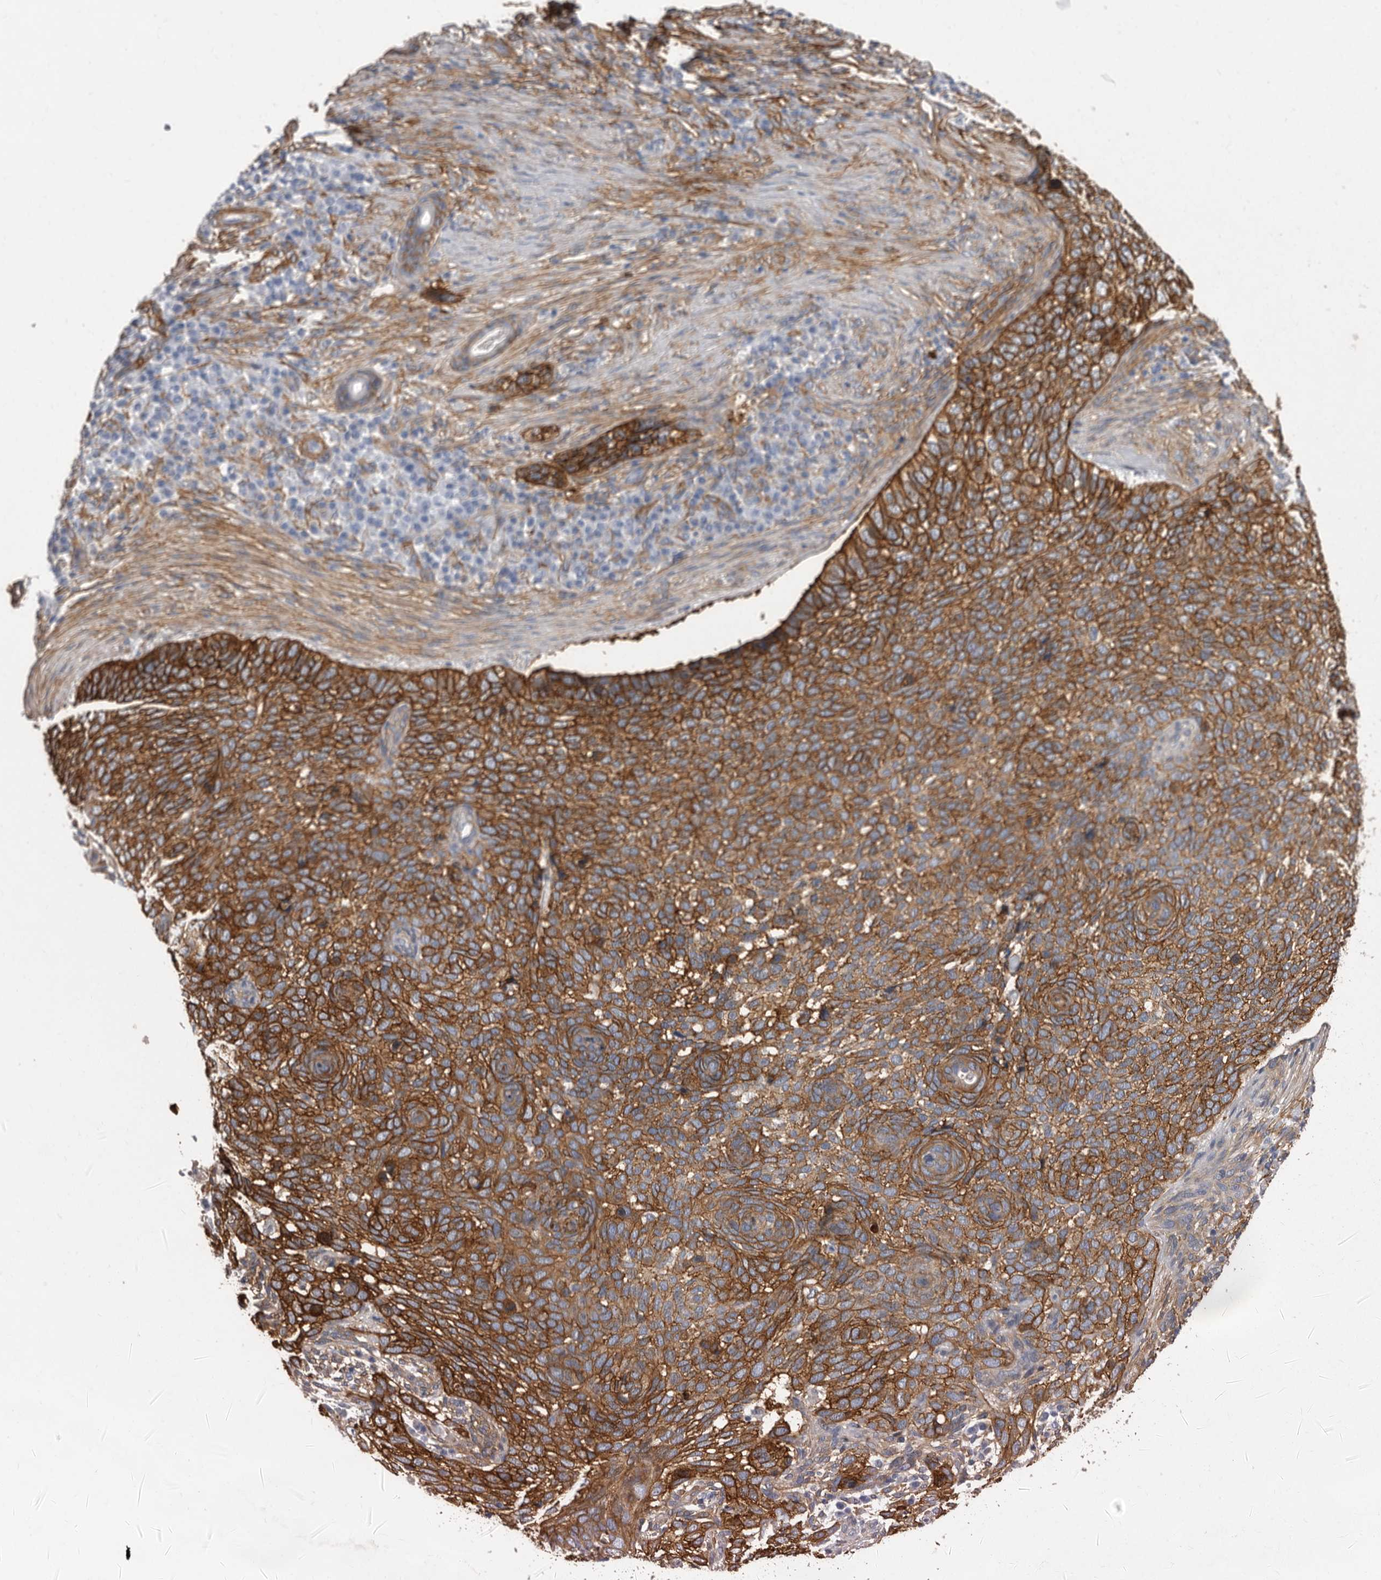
{"staining": {"intensity": "strong", "quantity": ">75%", "location": "cytoplasmic/membranous"}, "tissue": "skin cancer", "cell_type": "Tumor cells", "image_type": "cancer", "snomed": [{"axis": "morphology", "description": "Basal cell carcinoma"}, {"axis": "topography", "description": "Skin"}], "caption": "Skin cancer (basal cell carcinoma) was stained to show a protein in brown. There is high levels of strong cytoplasmic/membranous expression in approximately >75% of tumor cells.", "gene": "ENAH", "patient": {"sex": "female", "age": 64}}